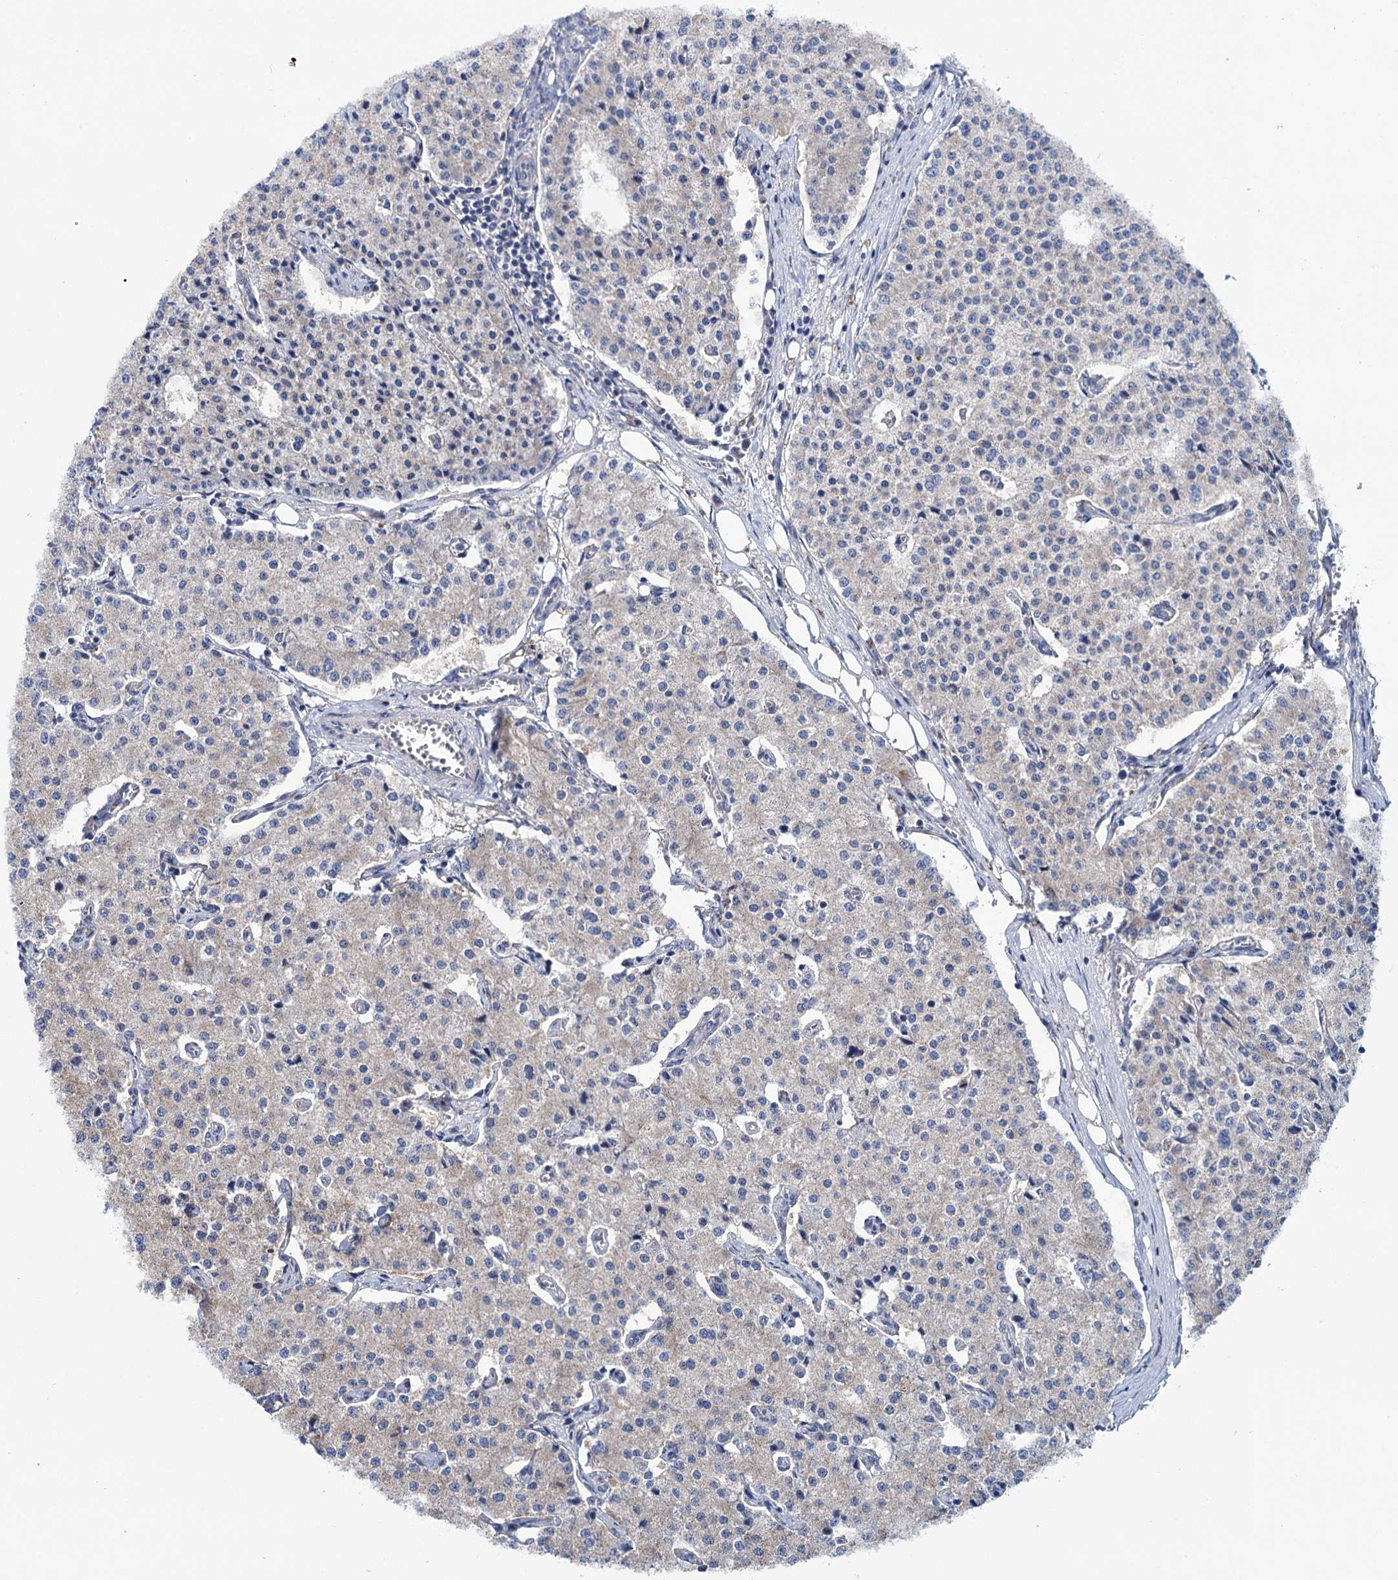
{"staining": {"intensity": "weak", "quantity": "<25%", "location": "cytoplasmic/membranous"}, "tissue": "carcinoid", "cell_type": "Tumor cells", "image_type": "cancer", "snomed": [{"axis": "morphology", "description": "Carcinoid, malignant, NOS"}, {"axis": "topography", "description": "Colon"}], "caption": "Image shows no significant protein expression in tumor cells of malignant carcinoid.", "gene": "EYA4", "patient": {"sex": "female", "age": 52}}